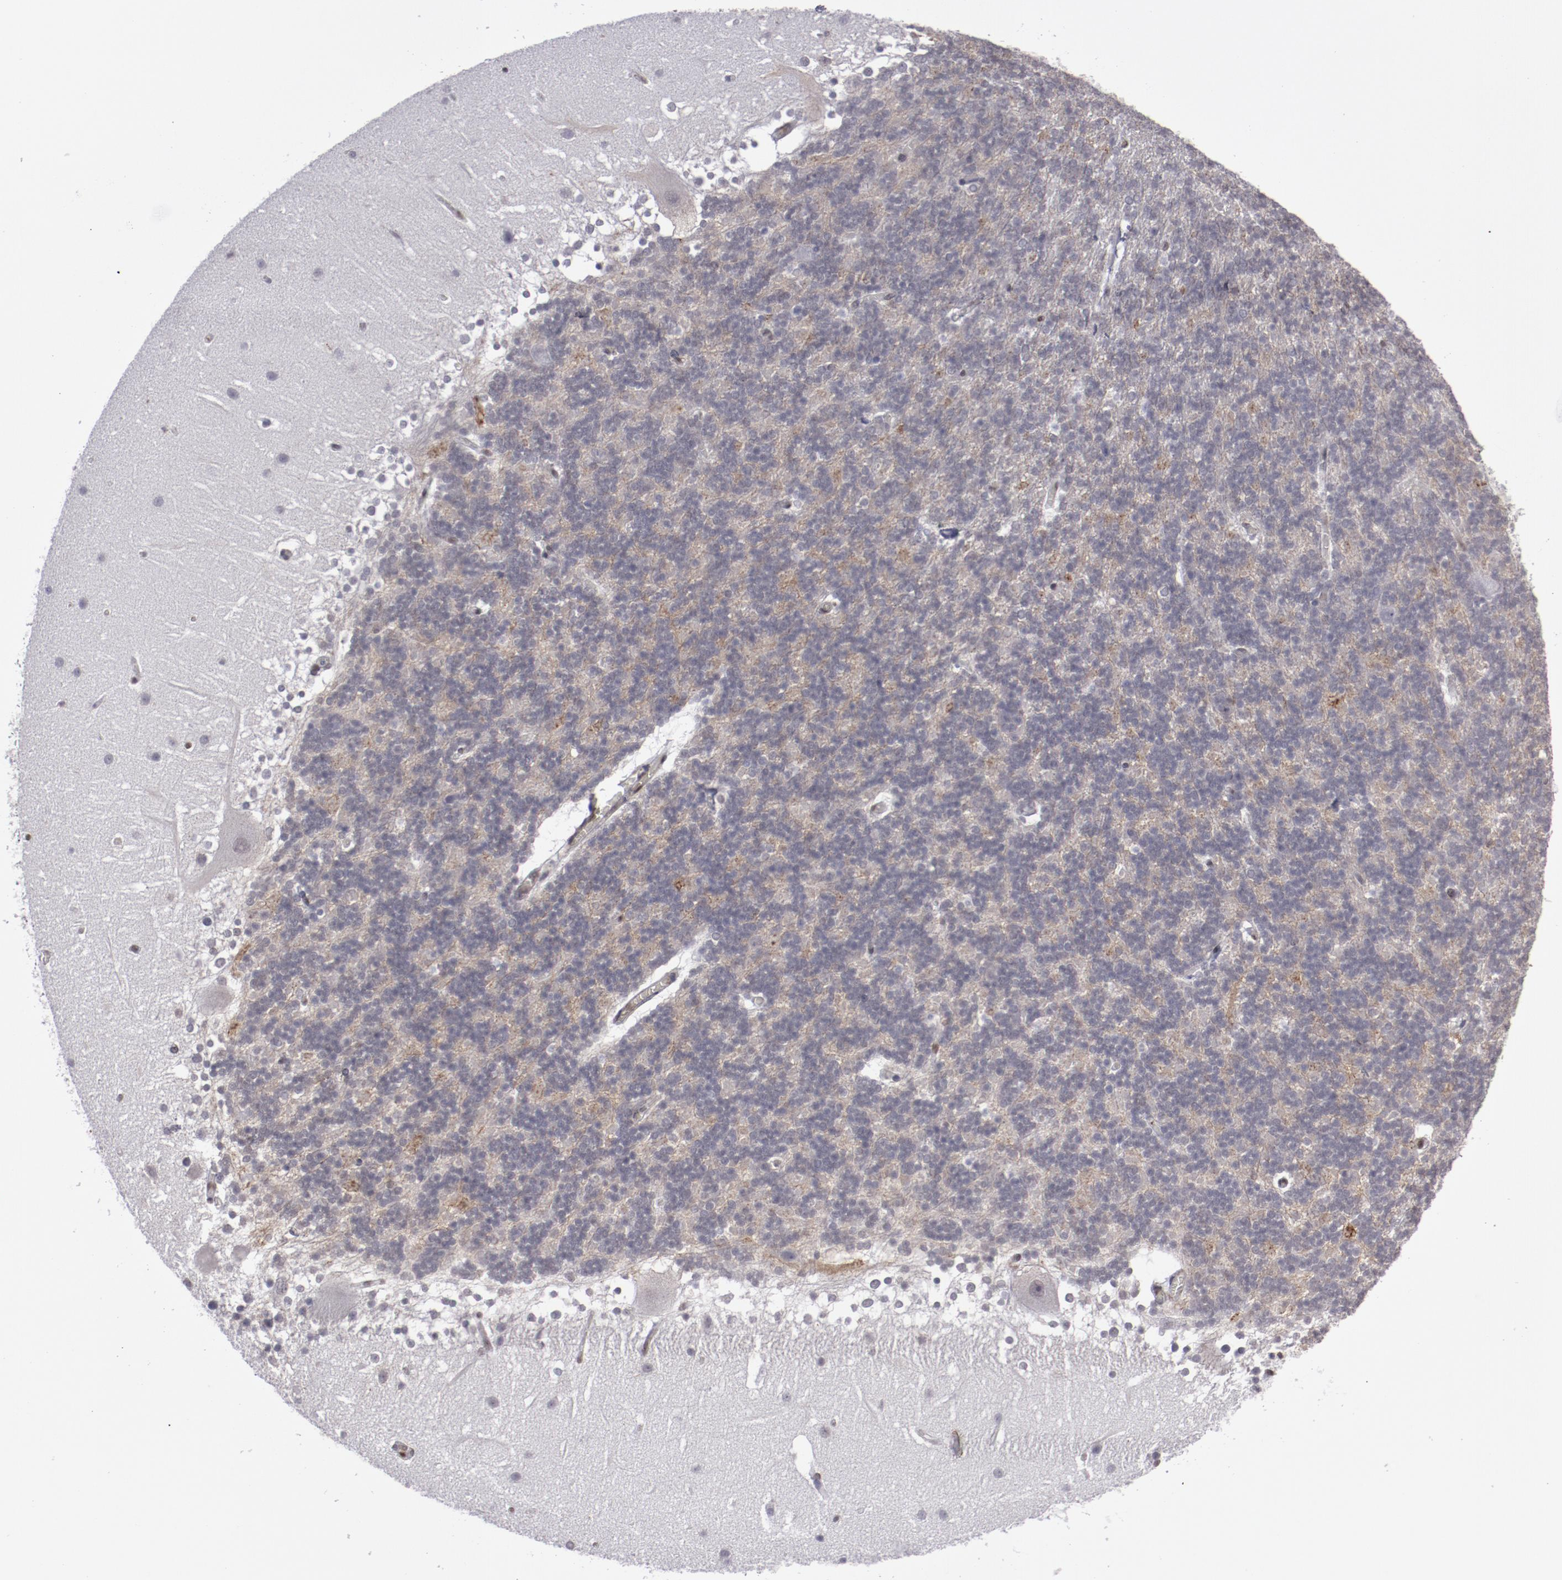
{"staining": {"intensity": "negative", "quantity": "none", "location": "none"}, "tissue": "cerebellum", "cell_type": "Cells in granular layer", "image_type": "normal", "snomed": [{"axis": "morphology", "description": "Normal tissue, NOS"}, {"axis": "topography", "description": "Cerebellum"}], "caption": "Immunohistochemistry micrograph of unremarkable human cerebellum stained for a protein (brown), which reveals no expression in cells in granular layer. (Brightfield microscopy of DAB (3,3'-diaminobenzidine) IHC at high magnification).", "gene": "LEF1", "patient": {"sex": "female", "age": 19}}